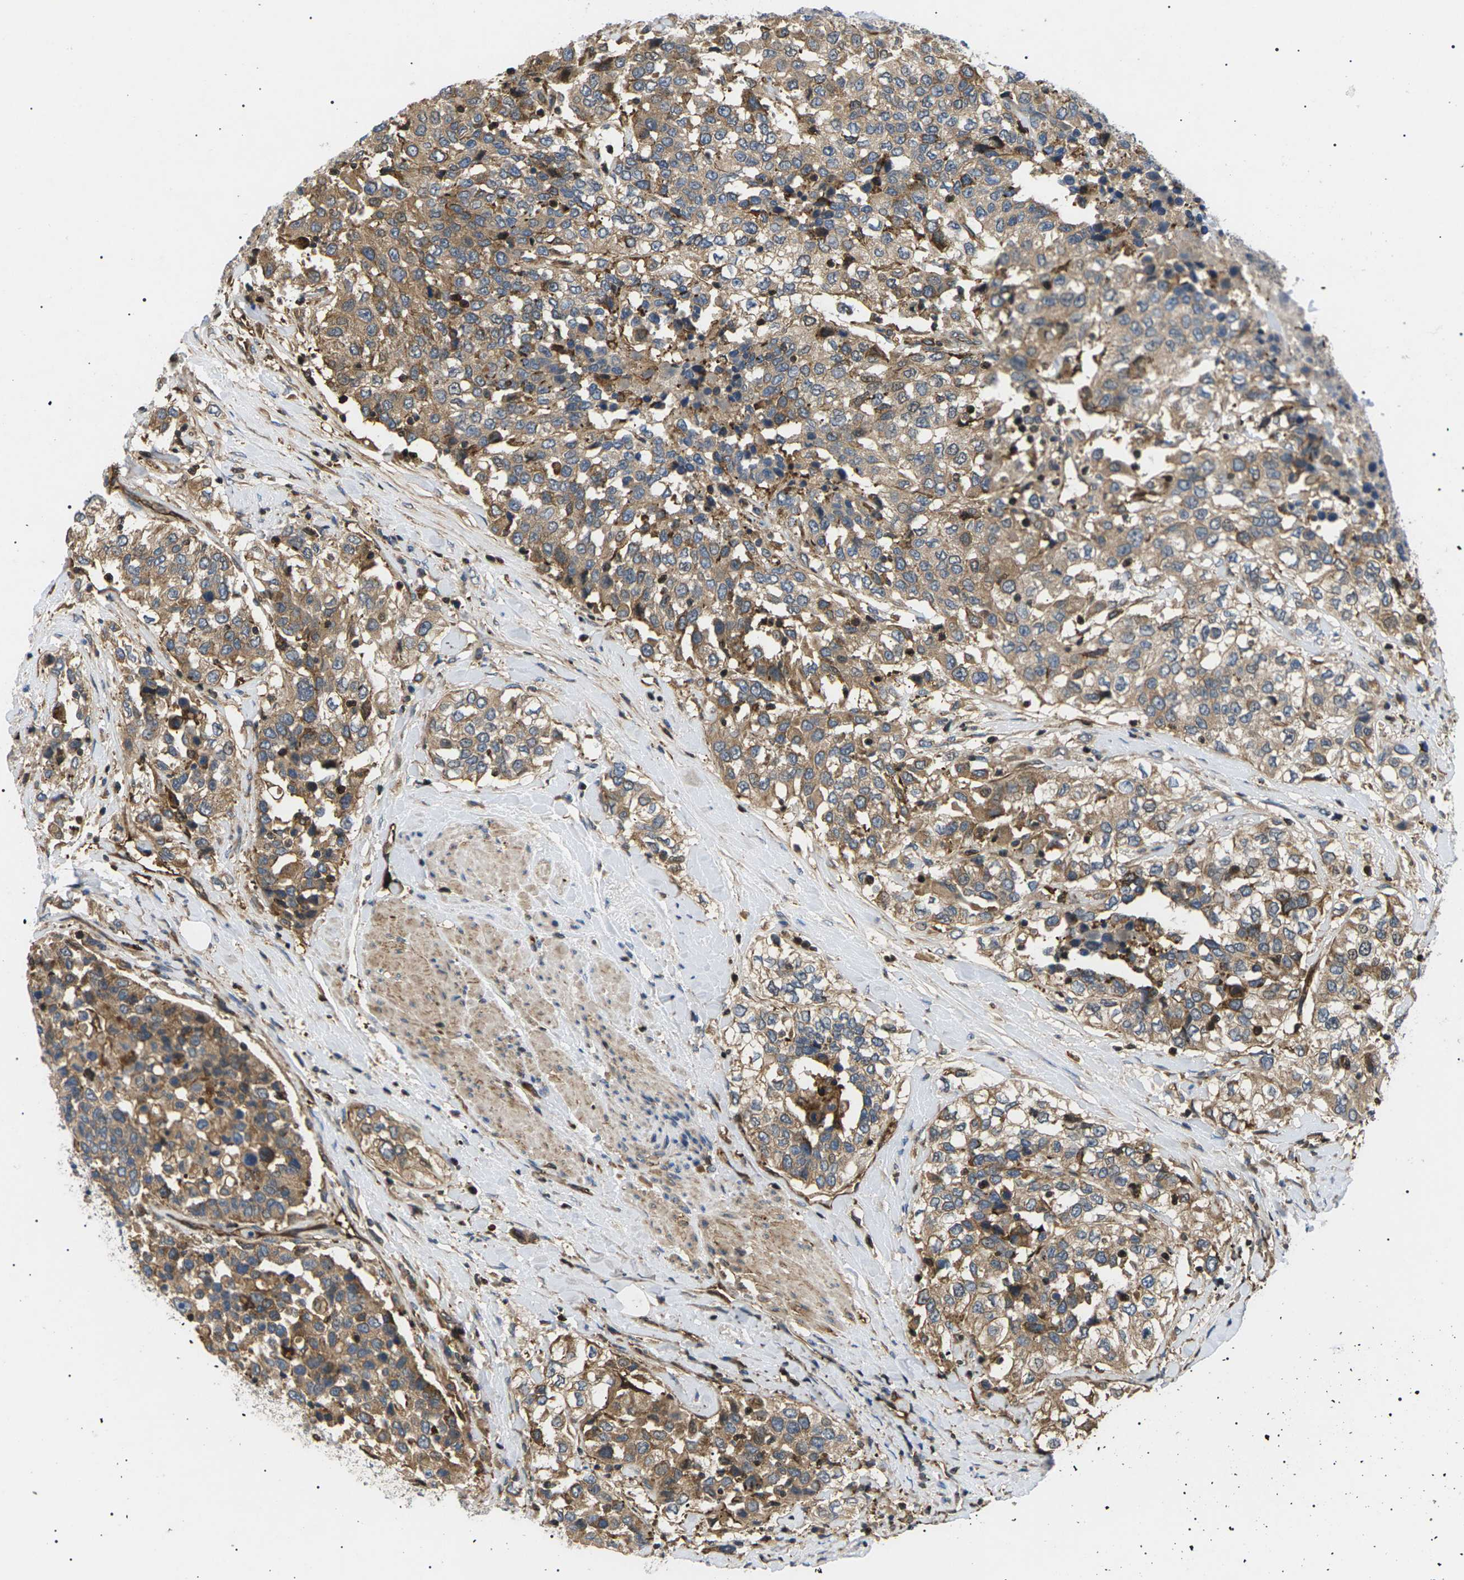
{"staining": {"intensity": "moderate", "quantity": ">75%", "location": "cytoplasmic/membranous"}, "tissue": "urothelial cancer", "cell_type": "Tumor cells", "image_type": "cancer", "snomed": [{"axis": "morphology", "description": "Urothelial carcinoma, High grade"}, {"axis": "topography", "description": "Urinary bladder"}], "caption": "Urothelial cancer tissue exhibits moderate cytoplasmic/membranous staining in about >75% of tumor cells (DAB IHC with brightfield microscopy, high magnification).", "gene": "TMTC4", "patient": {"sex": "female", "age": 80}}